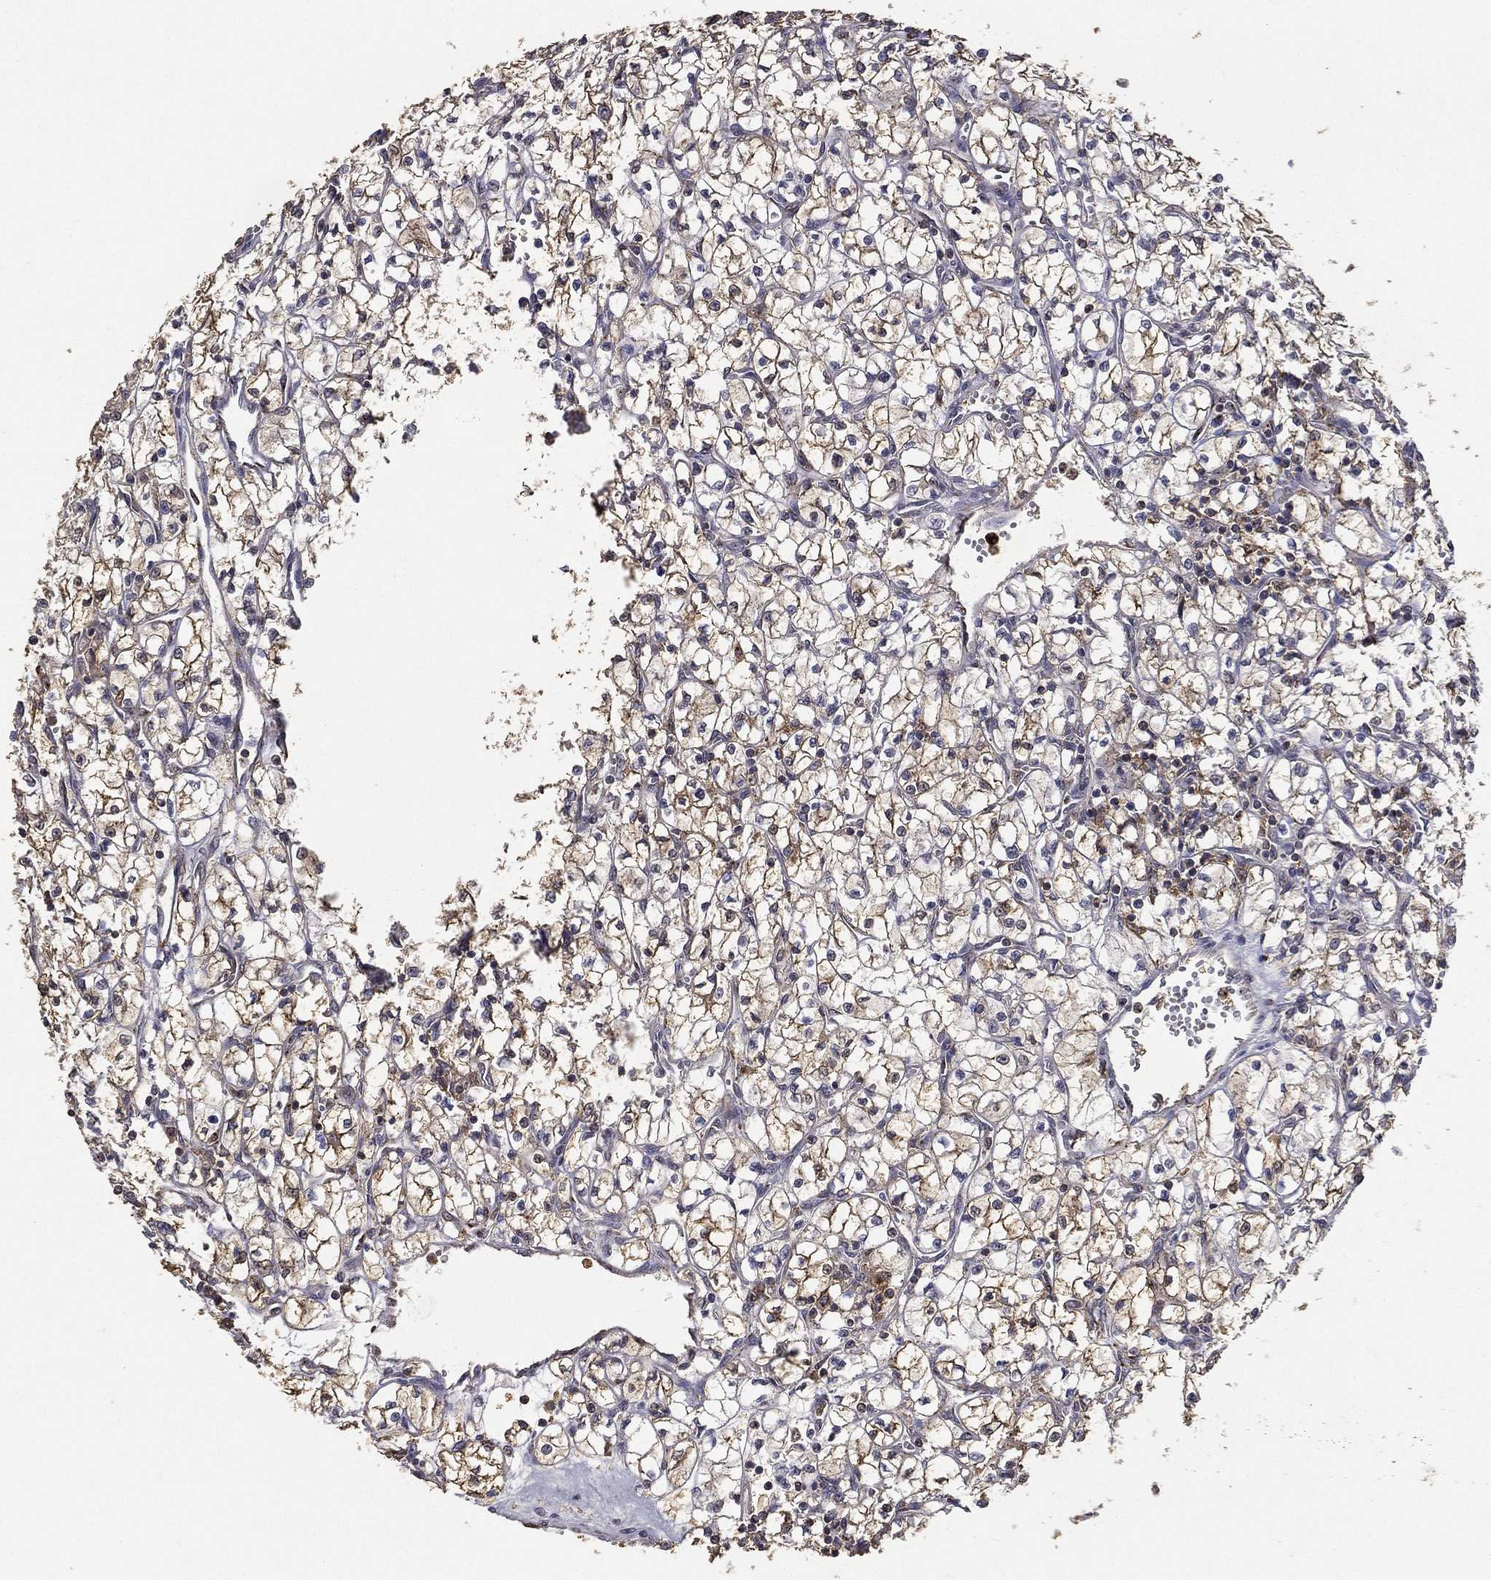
{"staining": {"intensity": "weak", "quantity": ">75%", "location": "cytoplasmic/membranous"}, "tissue": "renal cancer", "cell_type": "Tumor cells", "image_type": "cancer", "snomed": [{"axis": "morphology", "description": "Adenocarcinoma, NOS"}, {"axis": "topography", "description": "Kidney"}], "caption": "Renal adenocarcinoma stained with immunohistochemistry reveals weak cytoplasmic/membranous expression in about >75% of tumor cells.", "gene": "GPR183", "patient": {"sex": "female", "age": 64}}